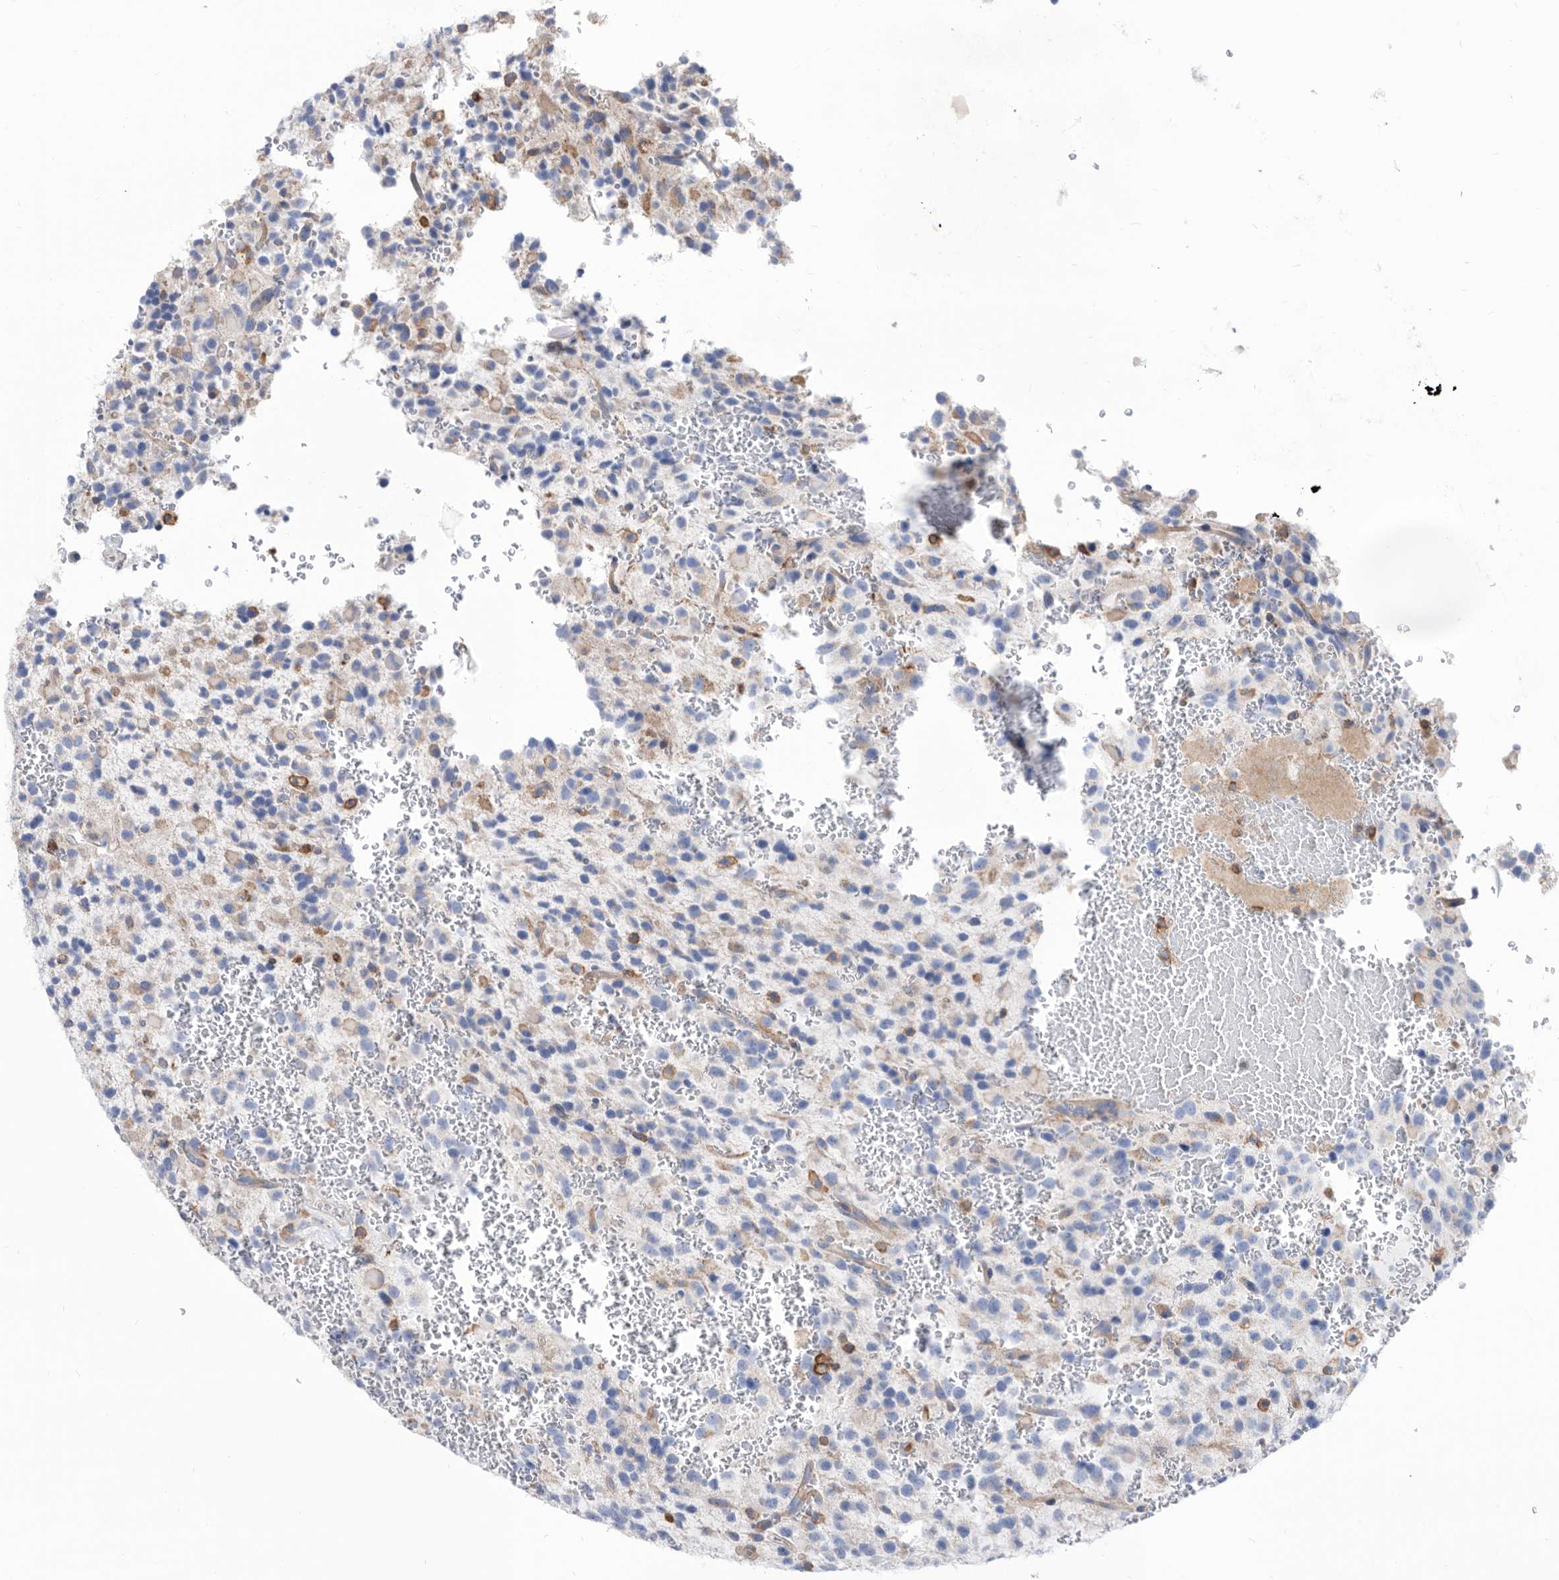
{"staining": {"intensity": "negative", "quantity": "none", "location": "none"}, "tissue": "glioma", "cell_type": "Tumor cells", "image_type": "cancer", "snomed": [{"axis": "morphology", "description": "Glioma, malignant, High grade"}, {"axis": "topography", "description": "Brain"}], "caption": "IHC of glioma demonstrates no staining in tumor cells.", "gene": "SMG7", "patient": {"sex": "male", "age": 34}}